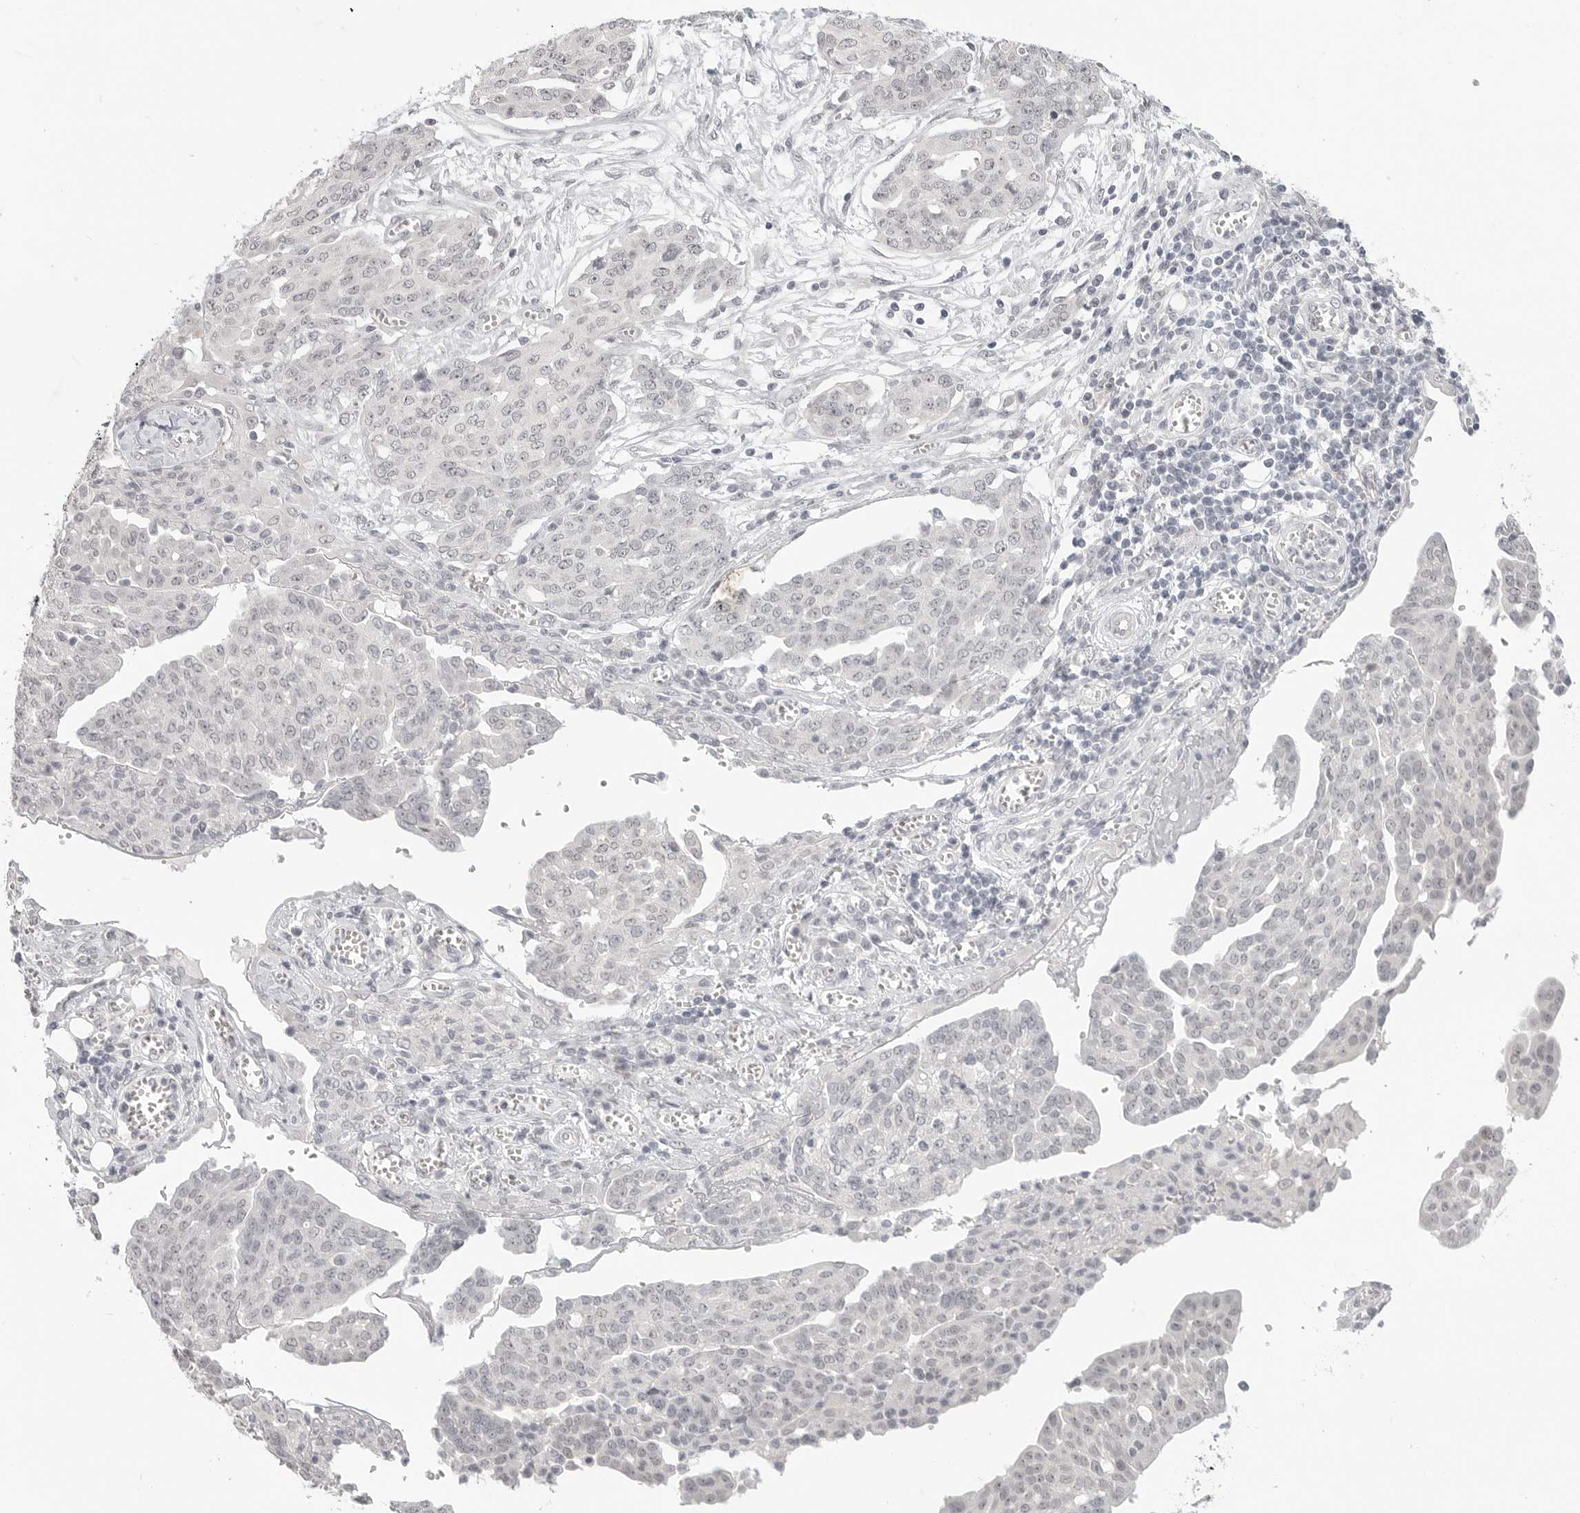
{"staining": {"intensity": "negative", "quantity": "none", "location": "none"}, "tissue": "ovarian cancer", "cell_type": "Tumor cells", "image_type": "cancer", "snomed": [{"axis": "morphology", "description": "Cystadenocarcinoma, serous, NOS"}, {"axis": "topography", "description": "Soft tissue"}, {"axis": "topography", "description": "Ovary"}], "caption": "This histopathology image is of ovarian cancer (serous cystadenocarcinoma) stained with IHC to label a protein in brown with the nuclei are counter-stained blue. There is no expression in tumor cells.", "gene": "KLK11", "patient": {"sex": "female", "age": 57}}